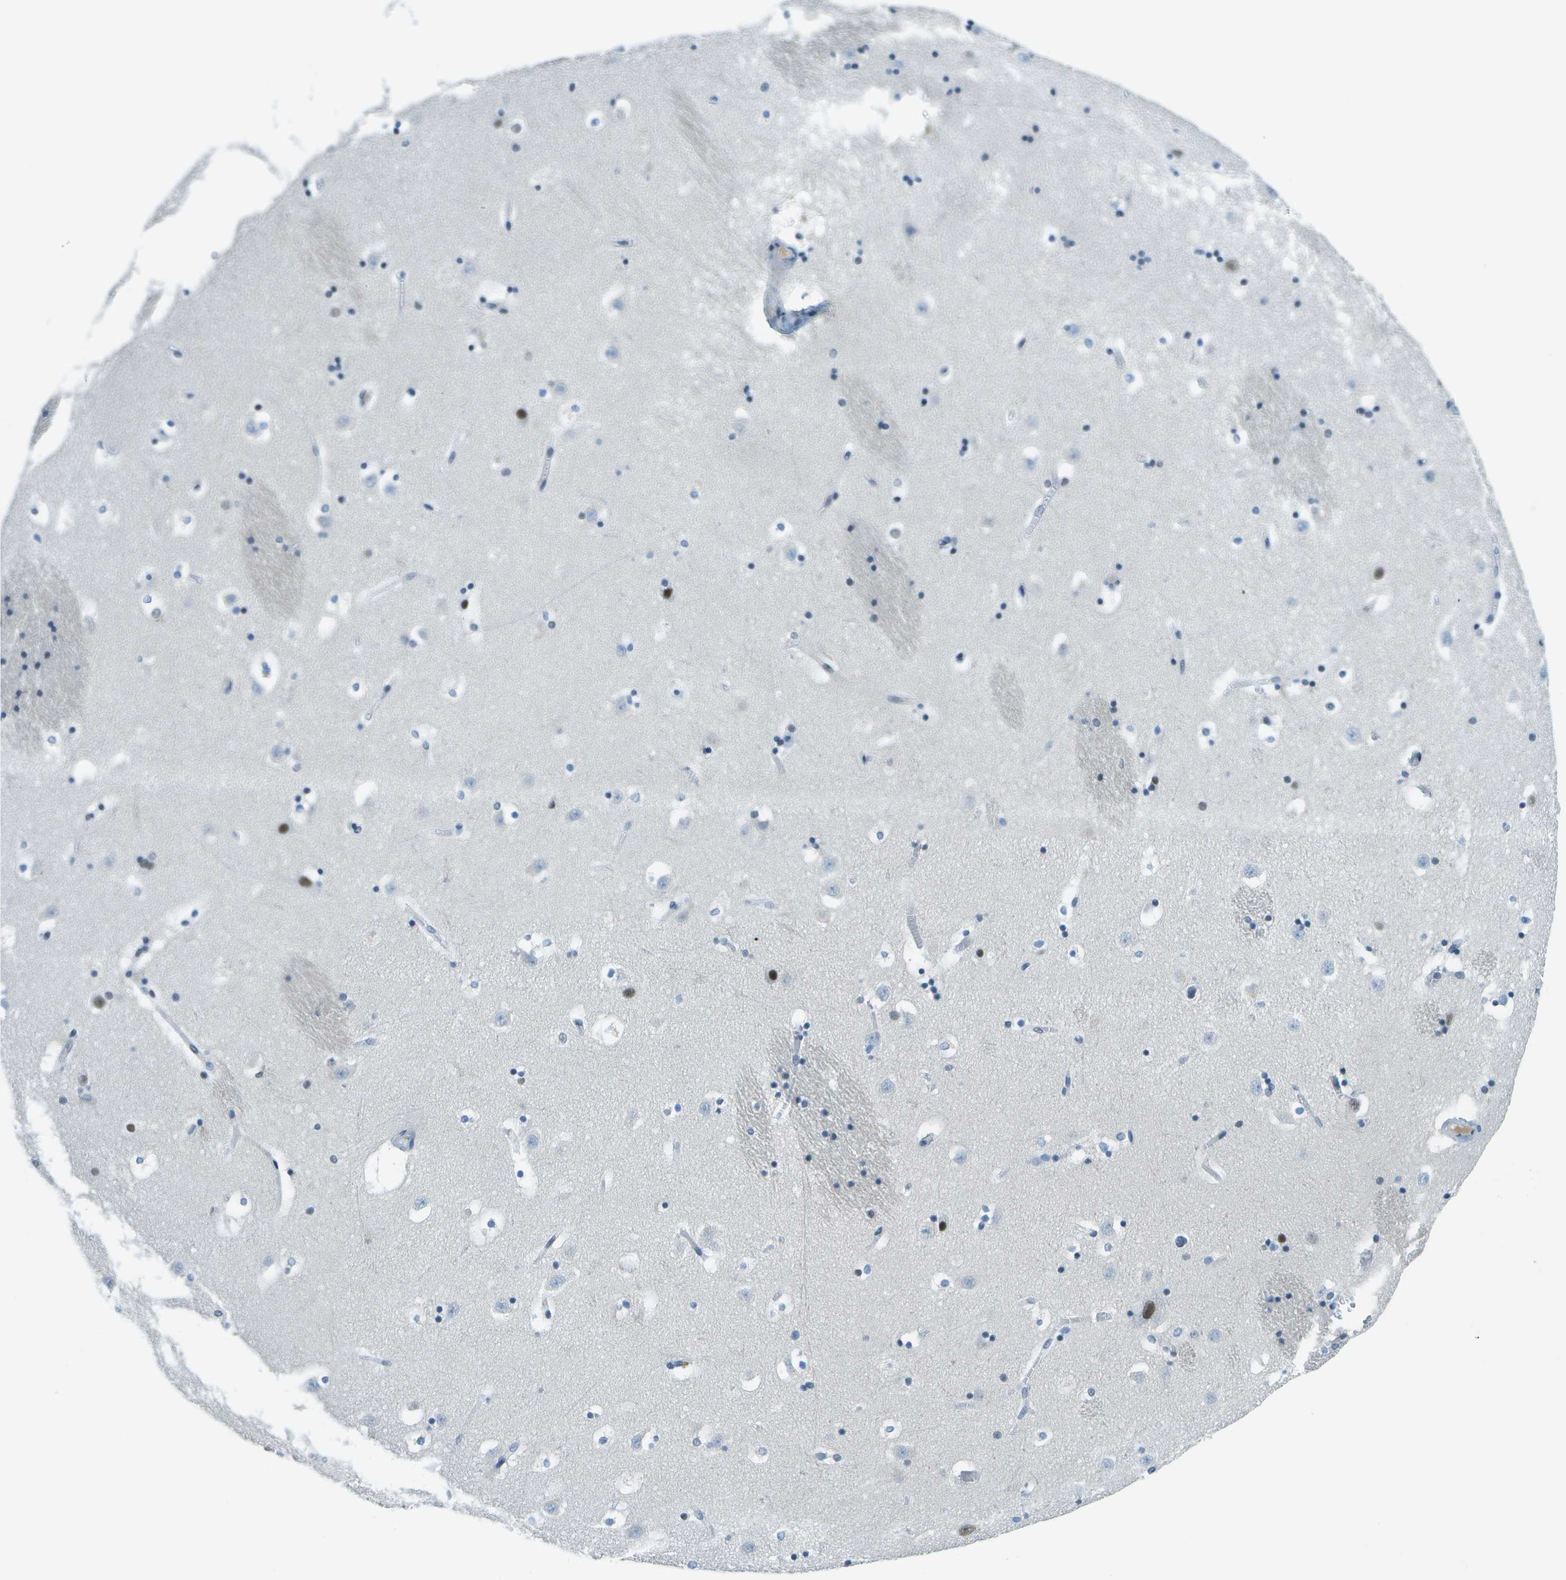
{"staining": {"intensity": "moderate", "quantity": "<25%", "location": "nuclear"}, "tissue": "caudate", "cell_type": "Glial cells", "image_type": "normal", "snomed": [{"axis": "morphology", "description": "Normal tissue, NOS"}, {"axis": "topography", "description": "Lateral ventricle wall"}], "caption": "Moderate nuclear protein staining is present in approximately <25% of glial cells in caudate.", "gene": "NEK11", "patient": {"sex": "male", "age": 45}}